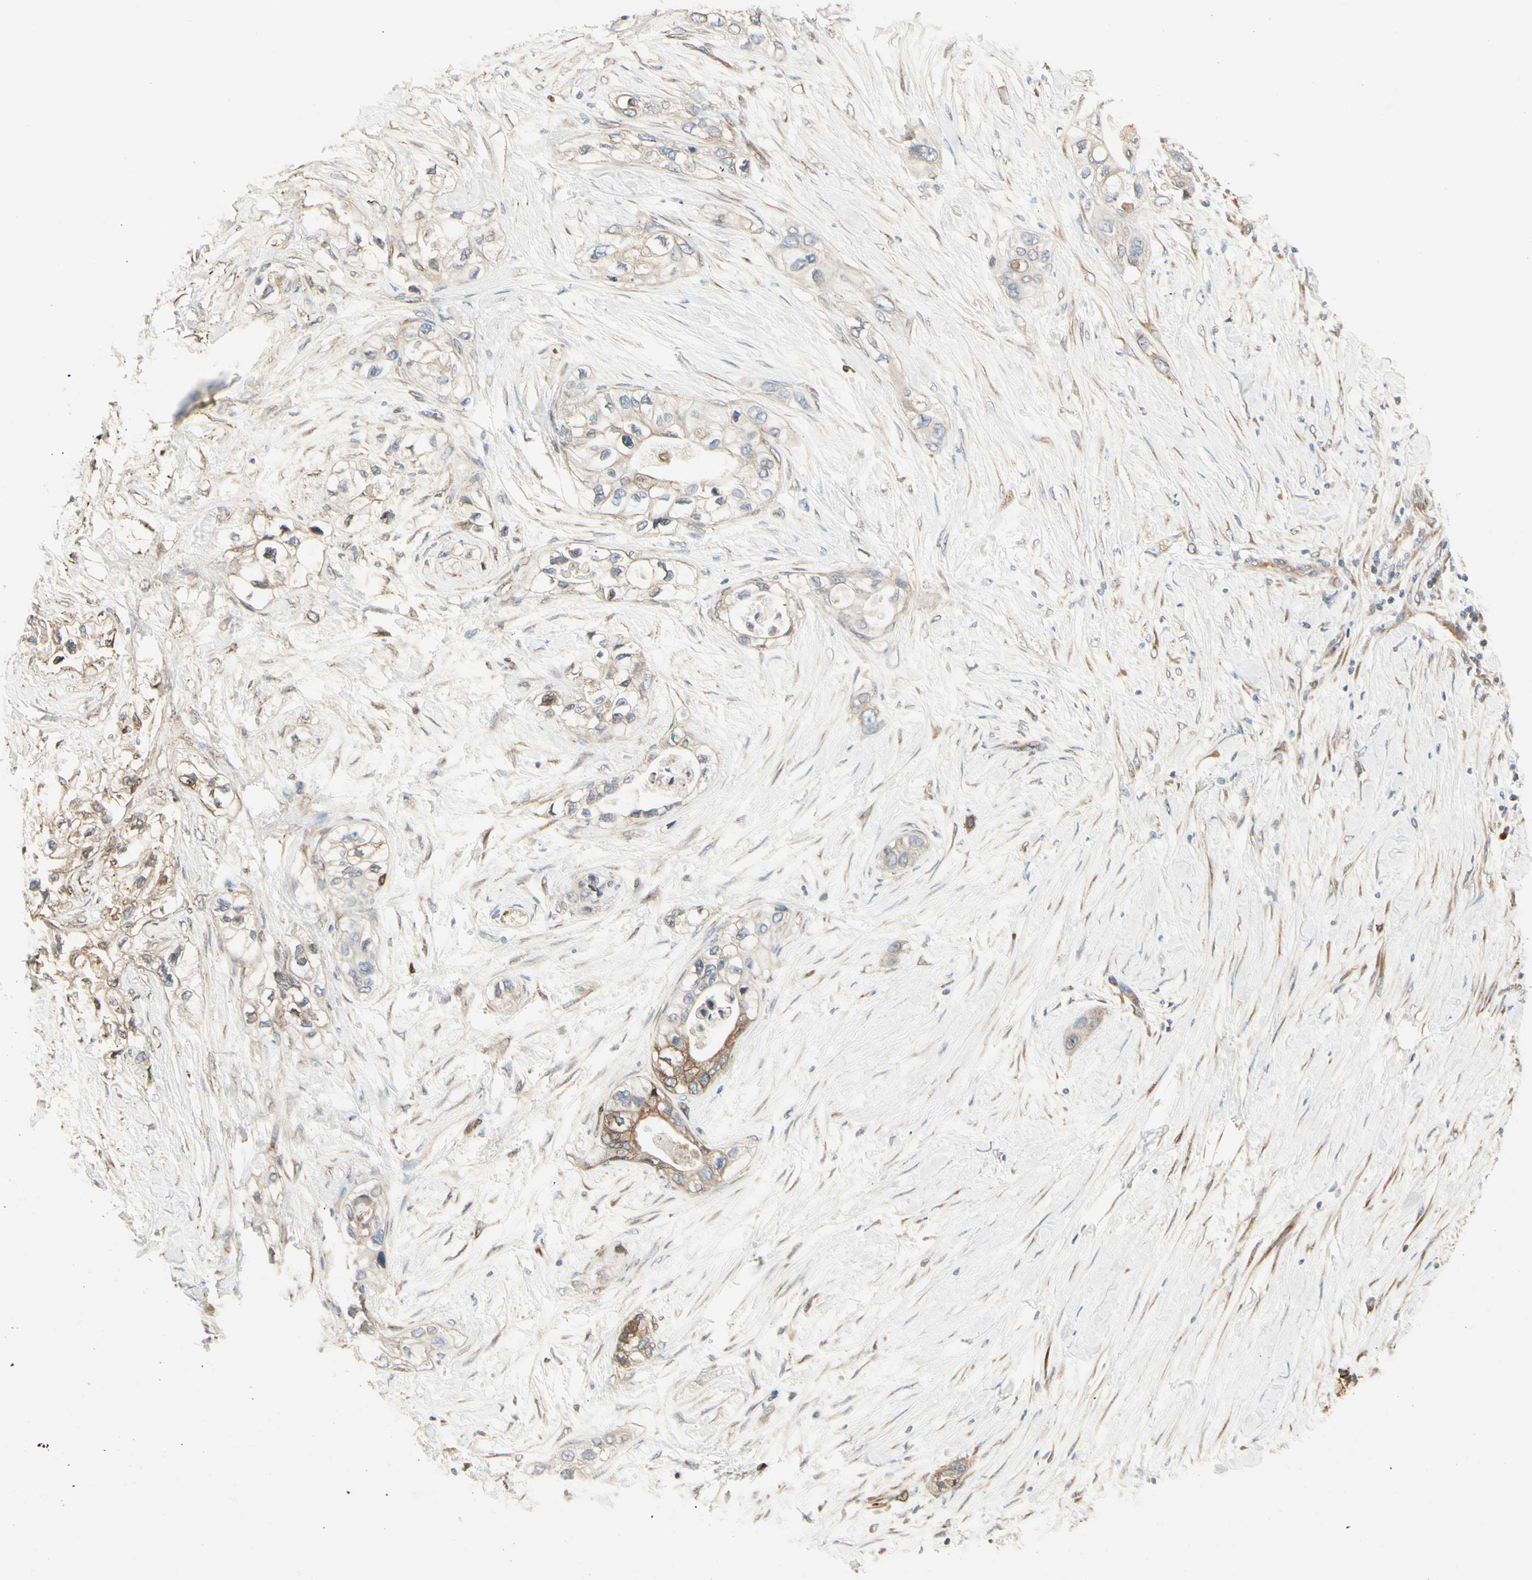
{"staining": {"intensity": "weak", "quantity": ">75%", "location": "cytoplasmic/membranous"}, "tissue": "pancreatic cancer", "cell_type": "Tumor cells", "image_type": "cancer", "snomed": [{"axis": "morphology", "description": "Adenocarcinoma, NOS"}, {"axis": "topography", "description": "Pancreas"}], "caption": "Tumor cells exhibit low levels of weak cytoplasmic/membranous positivity in about >75% of cells in pancreatic cancer. (IHC, brightfield microscopy, high magnification).", "gene": "NUCB2", "patient": {"sex": "female", "age": 70}}